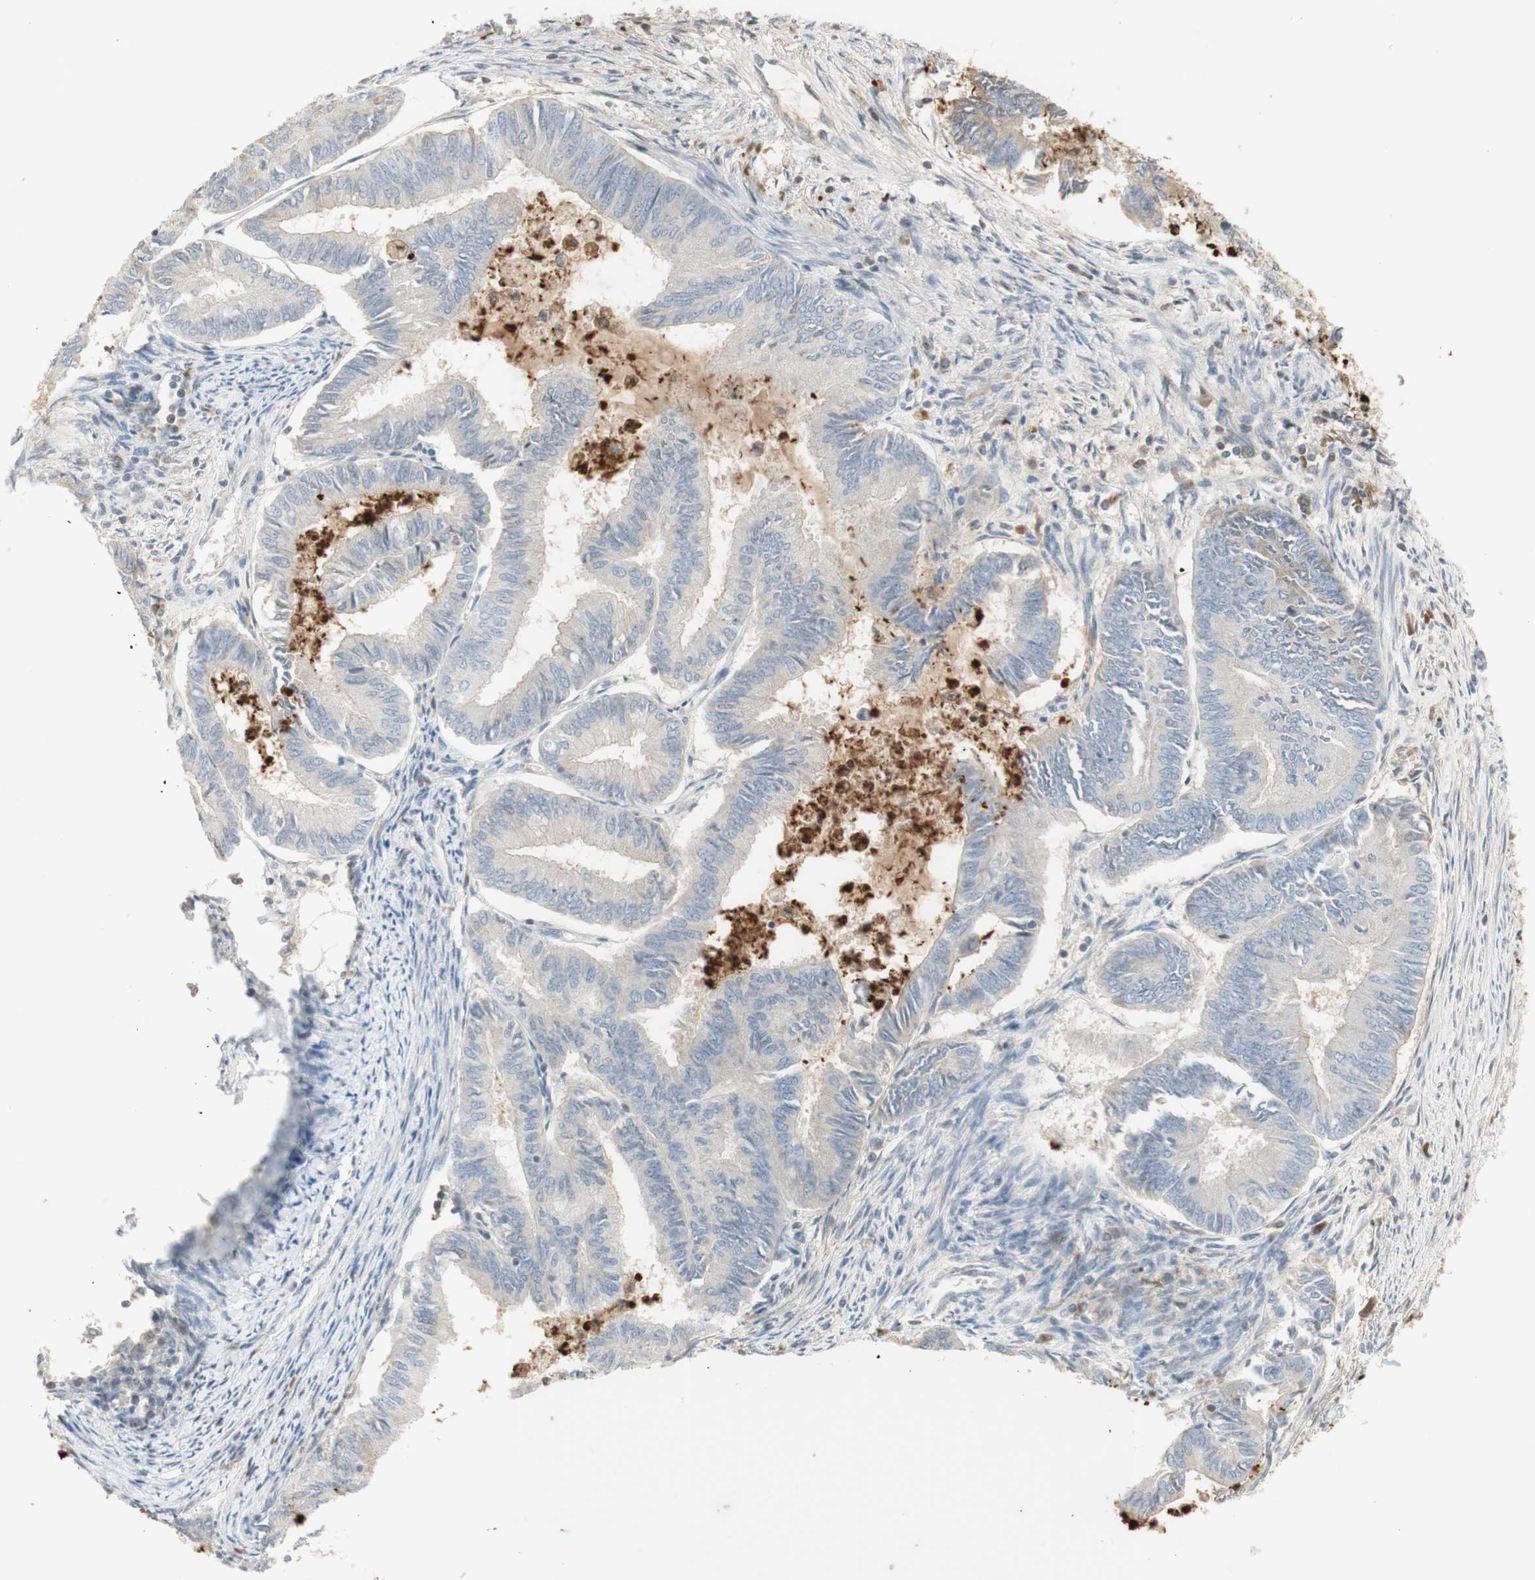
{"staining": {"intensity": "weak", "quantity": "<25%", "location": "cytoplasmic/membranous"}, "tissue": "endometrial cancer", "cell_type": "Tumor cells", "image_type": "cancer", "snomed": [{"axis": "morphology", "description": "Adenocarcinoma, NOS"}, {"axis": "topography", "description": "Endometrium"}], "caption": "There is no significant positivity in tumor cells of endometrial adenocarcinoma.", "gene": "NID1", "patient": {"sex": "female", "age": 86}}